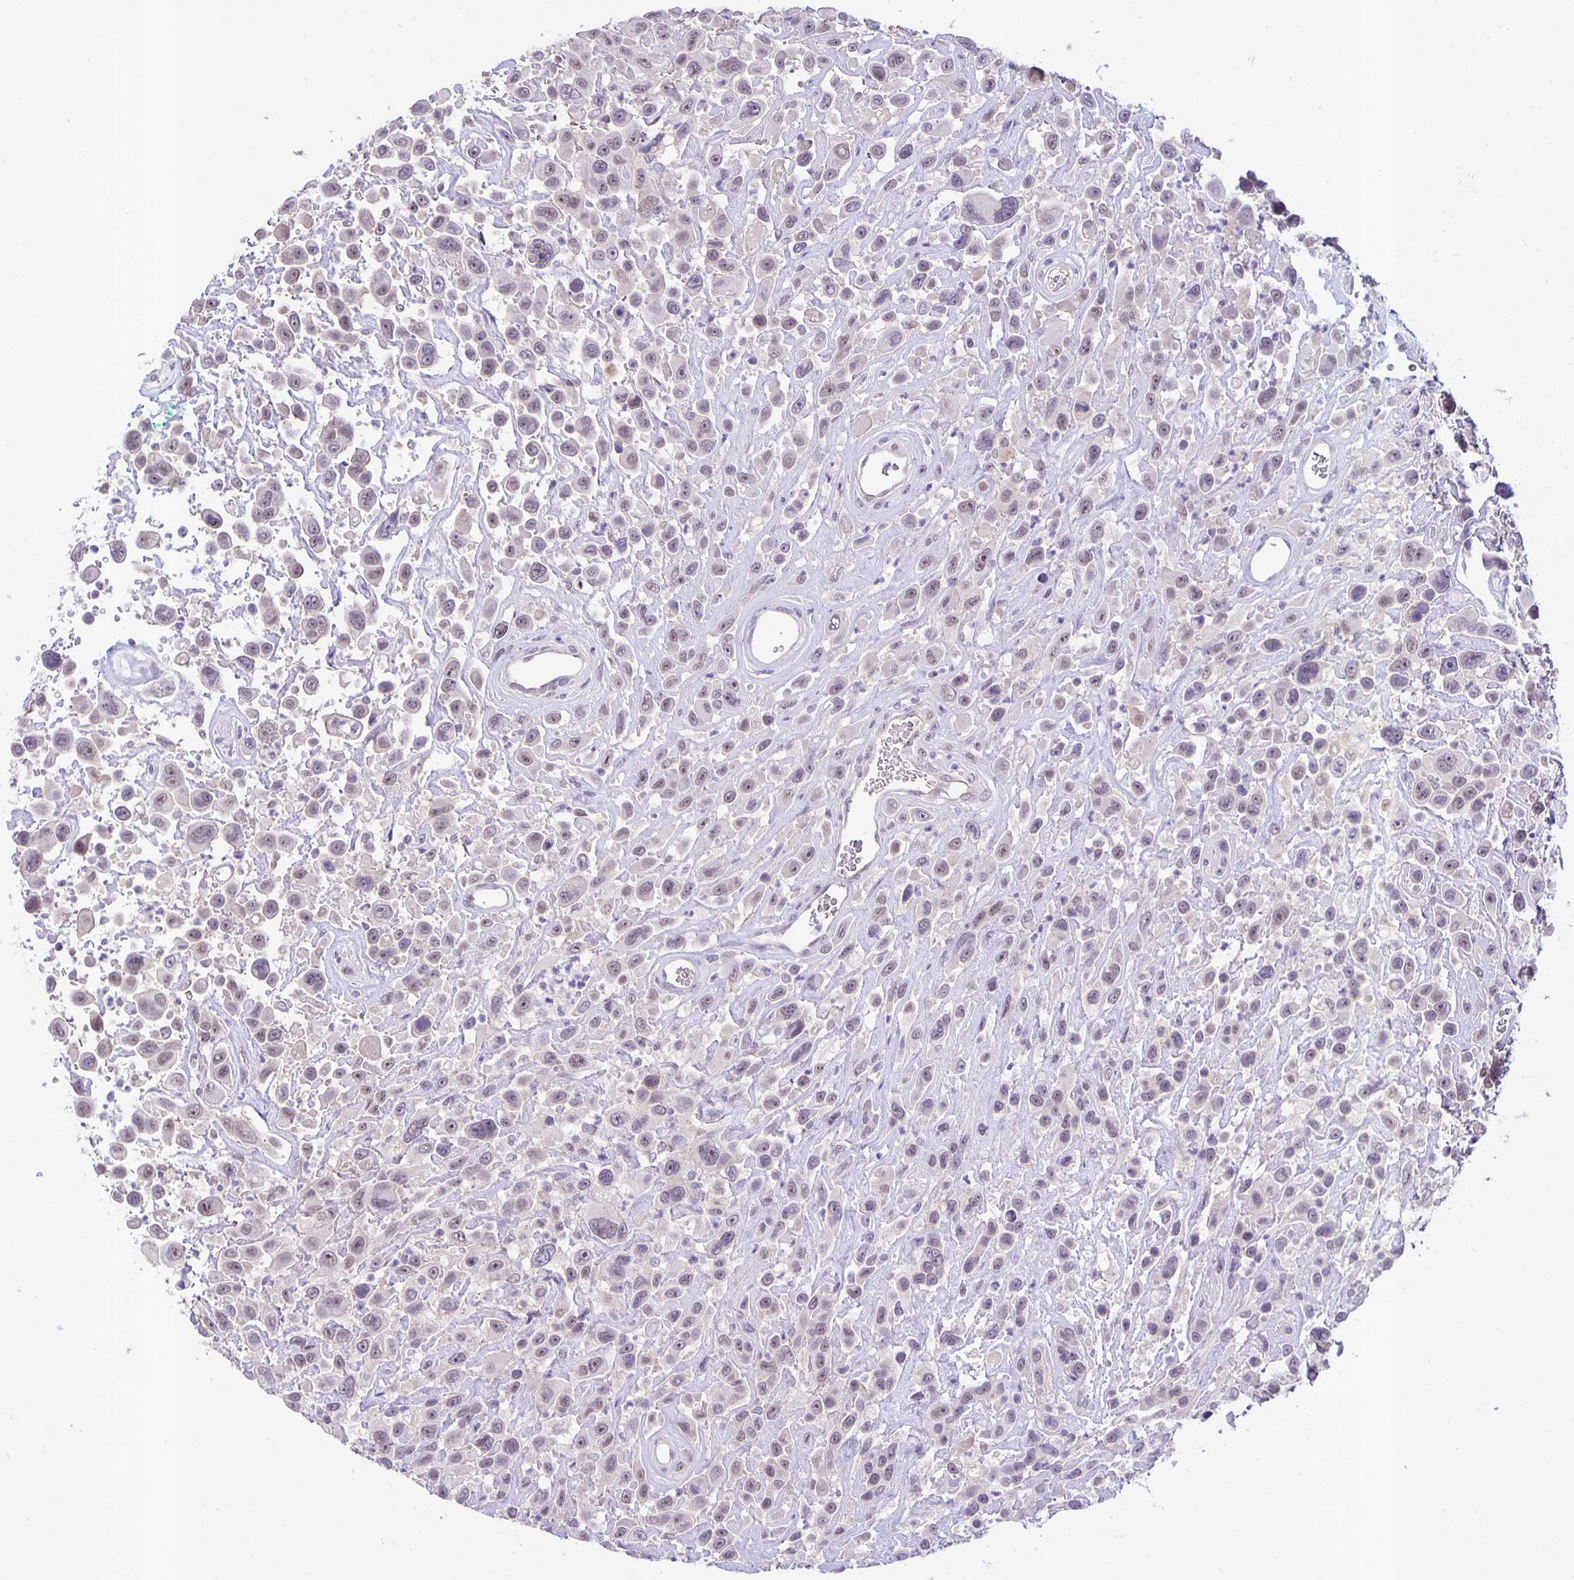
{"staining": {"intensity": "negative", "quantity": "none", "location": "none"}, "tissue": "urothelial cancer", "cell_type": "Tumor cells", "image_type": "cancer", "snomed": [{"axis": "morphology", "description": "Urothelial carcinoma, High grade"}, {"axis": "topography", "description": "Urinary bladder"}], "caption": "High magnification brightfield microscopy of urothelial carcinoma (high-grade) stained with DAB (3,3'-diaminobenzidine) (brown) and counterstained with hematoxylin (blue): tumor cells show no significant staining. (Immunohistochemistry, brightfield microscopy, high magnification).", "gene": "ARVCF", "patient": {"sex": "male", "age": 53}}